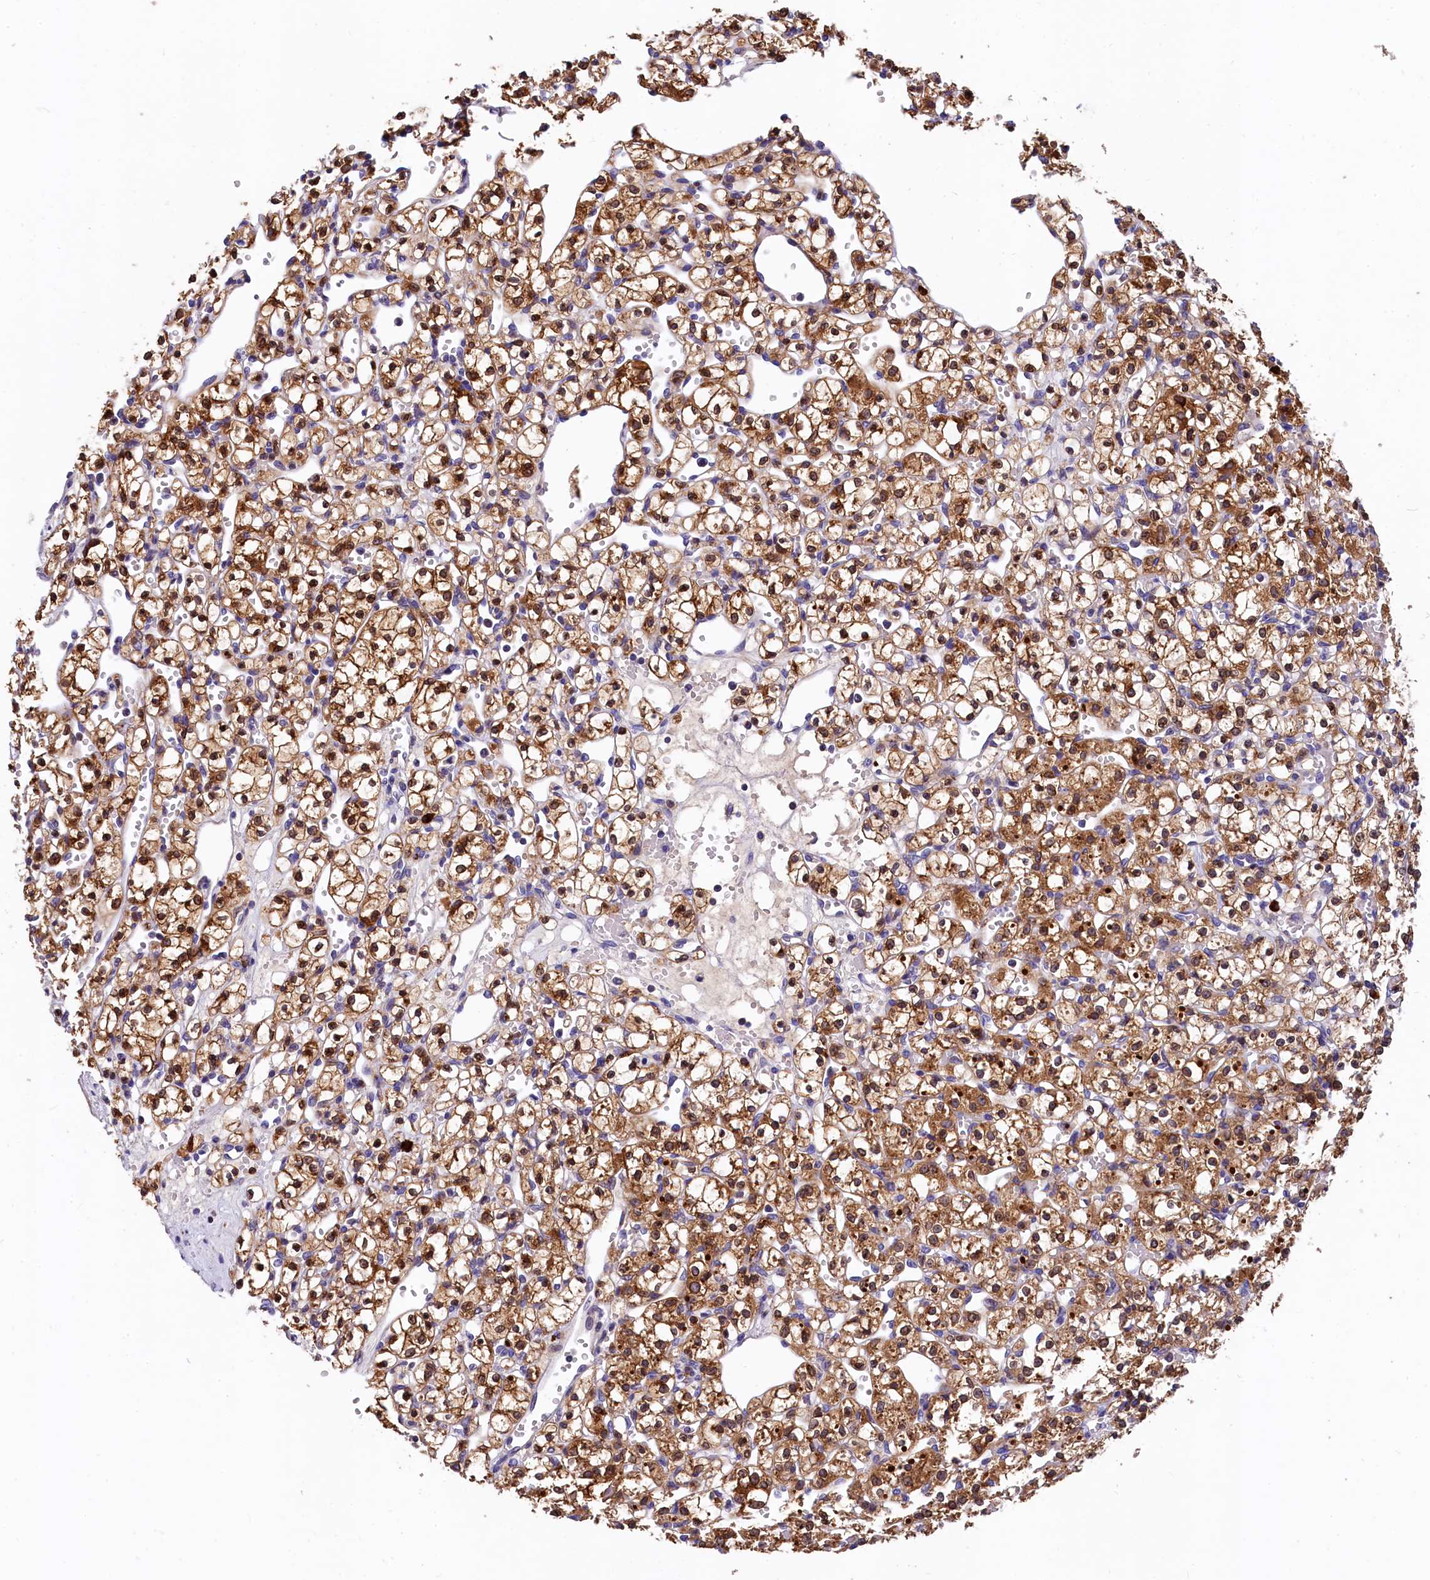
{"staining": {"intensity": "strong", "quantity": ">75%", "location": "cytoplasmic/membranous,nuclear"}, "tissue": "renal cancer", "cell_type": "Tumor cells", "image_type": "cancer", "snomed": [{"axis": "morphology", "description": "Adenocarcinoma, NOS"}, {"axis": "topography", "description": "Kidney"}], "caption": "Immunohistochemical staining of adenocarcinoma (renal) exhibits high levels of strong cytoplasmic/membranous and nuclear staining in about >75% of tumor cells. (brown staining indicates protein expression, while blue staining denotes nuclei).", "gene": "EPS8L2", "patient": {"sex": "female", "age": 59}}